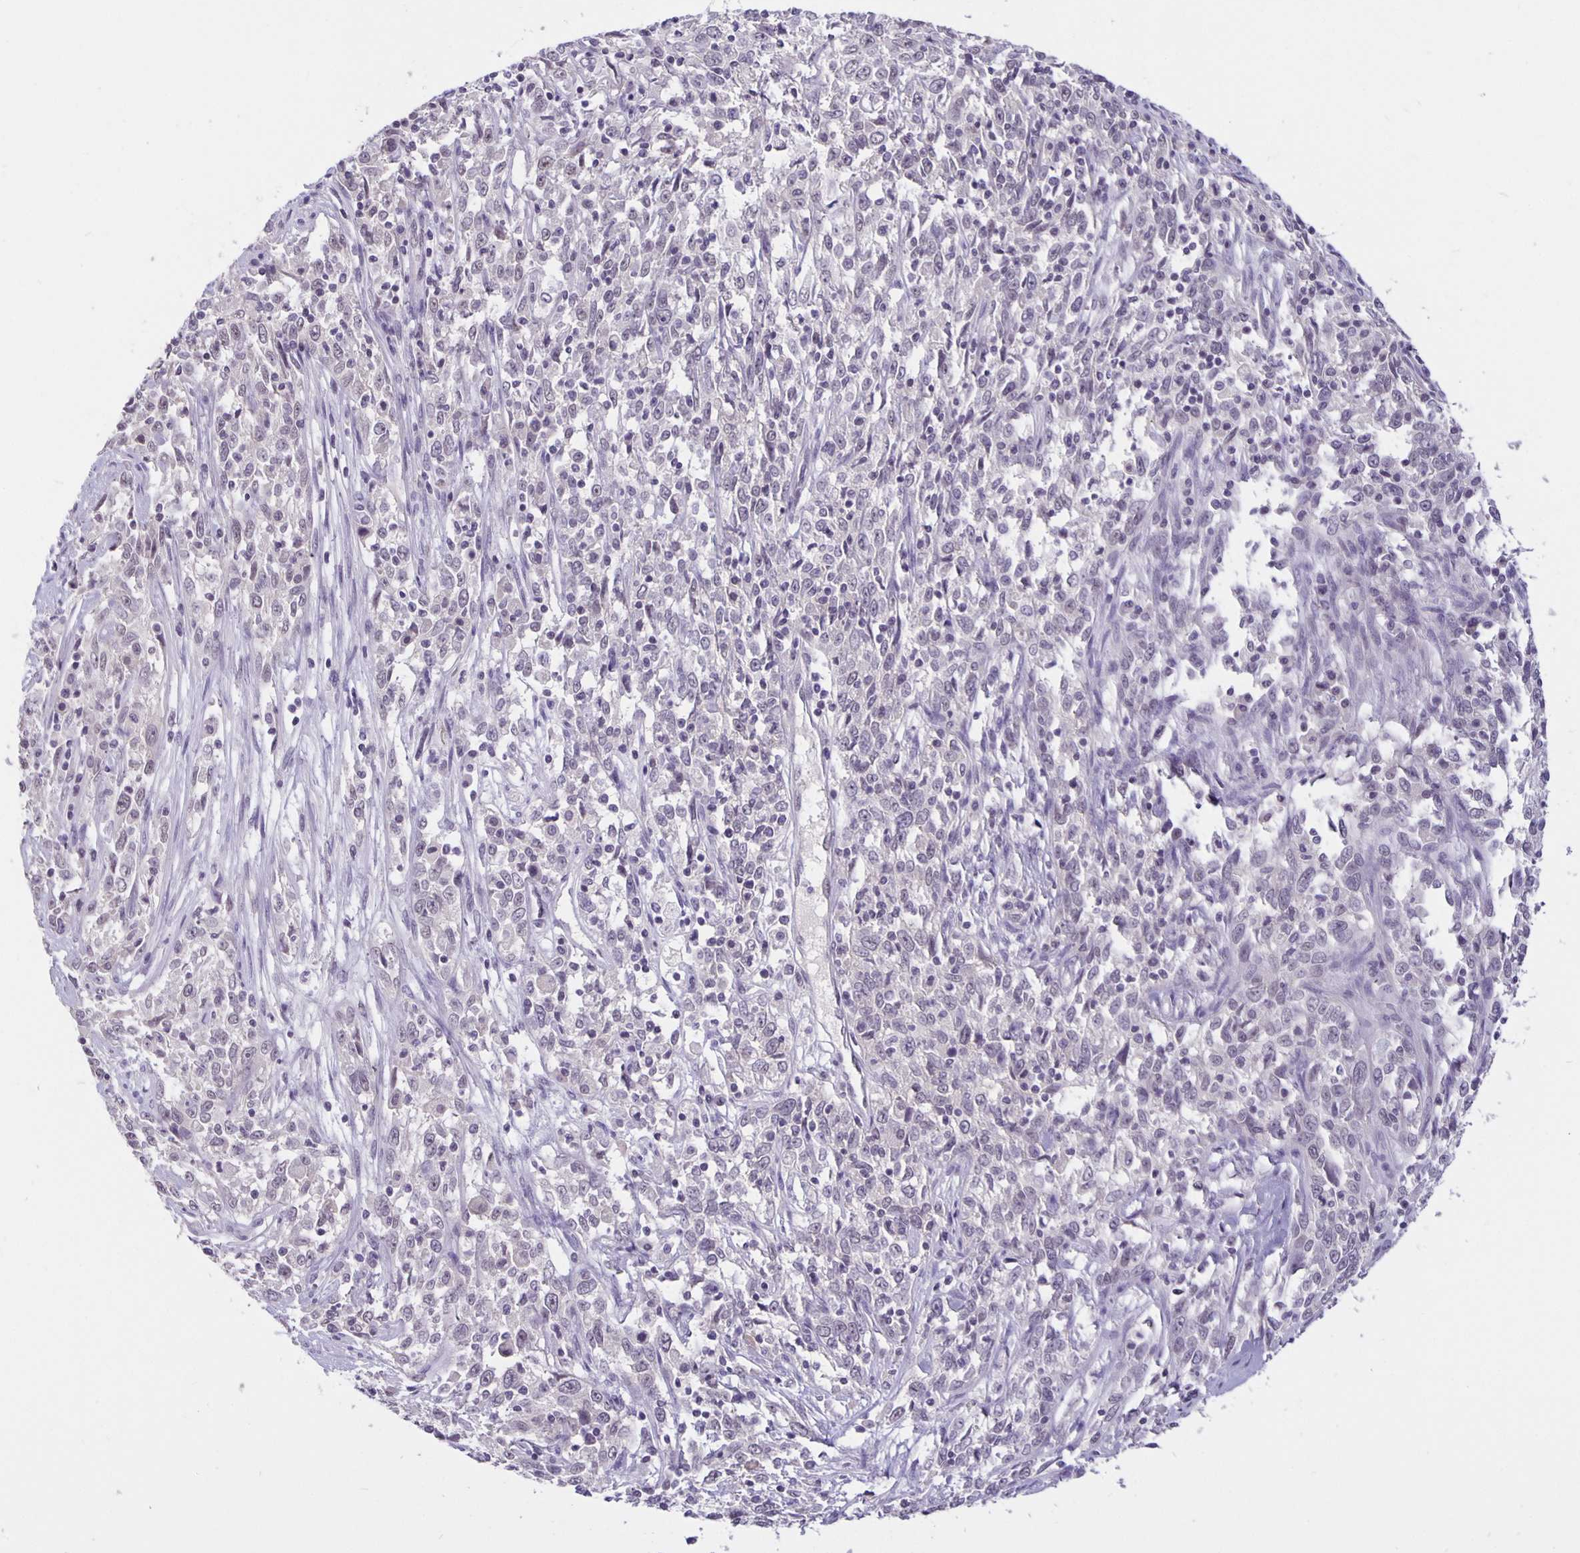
{"staining": {"intensity": "negative", "quantity": "none", "location": "none"}, "tissue": "cervical cancer", "cell_type": "Tumor cells", "image_type": "cancer", "snomed": [{"axis": "morphology", "description": "Adenocarcinoma, NOS"}, {"axis": "topography", "description": "Cervix"}], "caption": "A micrograph of human cervical cancer is negative for staining in tumor cells. (DAB immunohistochemistry, high magnification).", "gene": "ARVCF", "patient": {"sex": "female", "age": 40}}